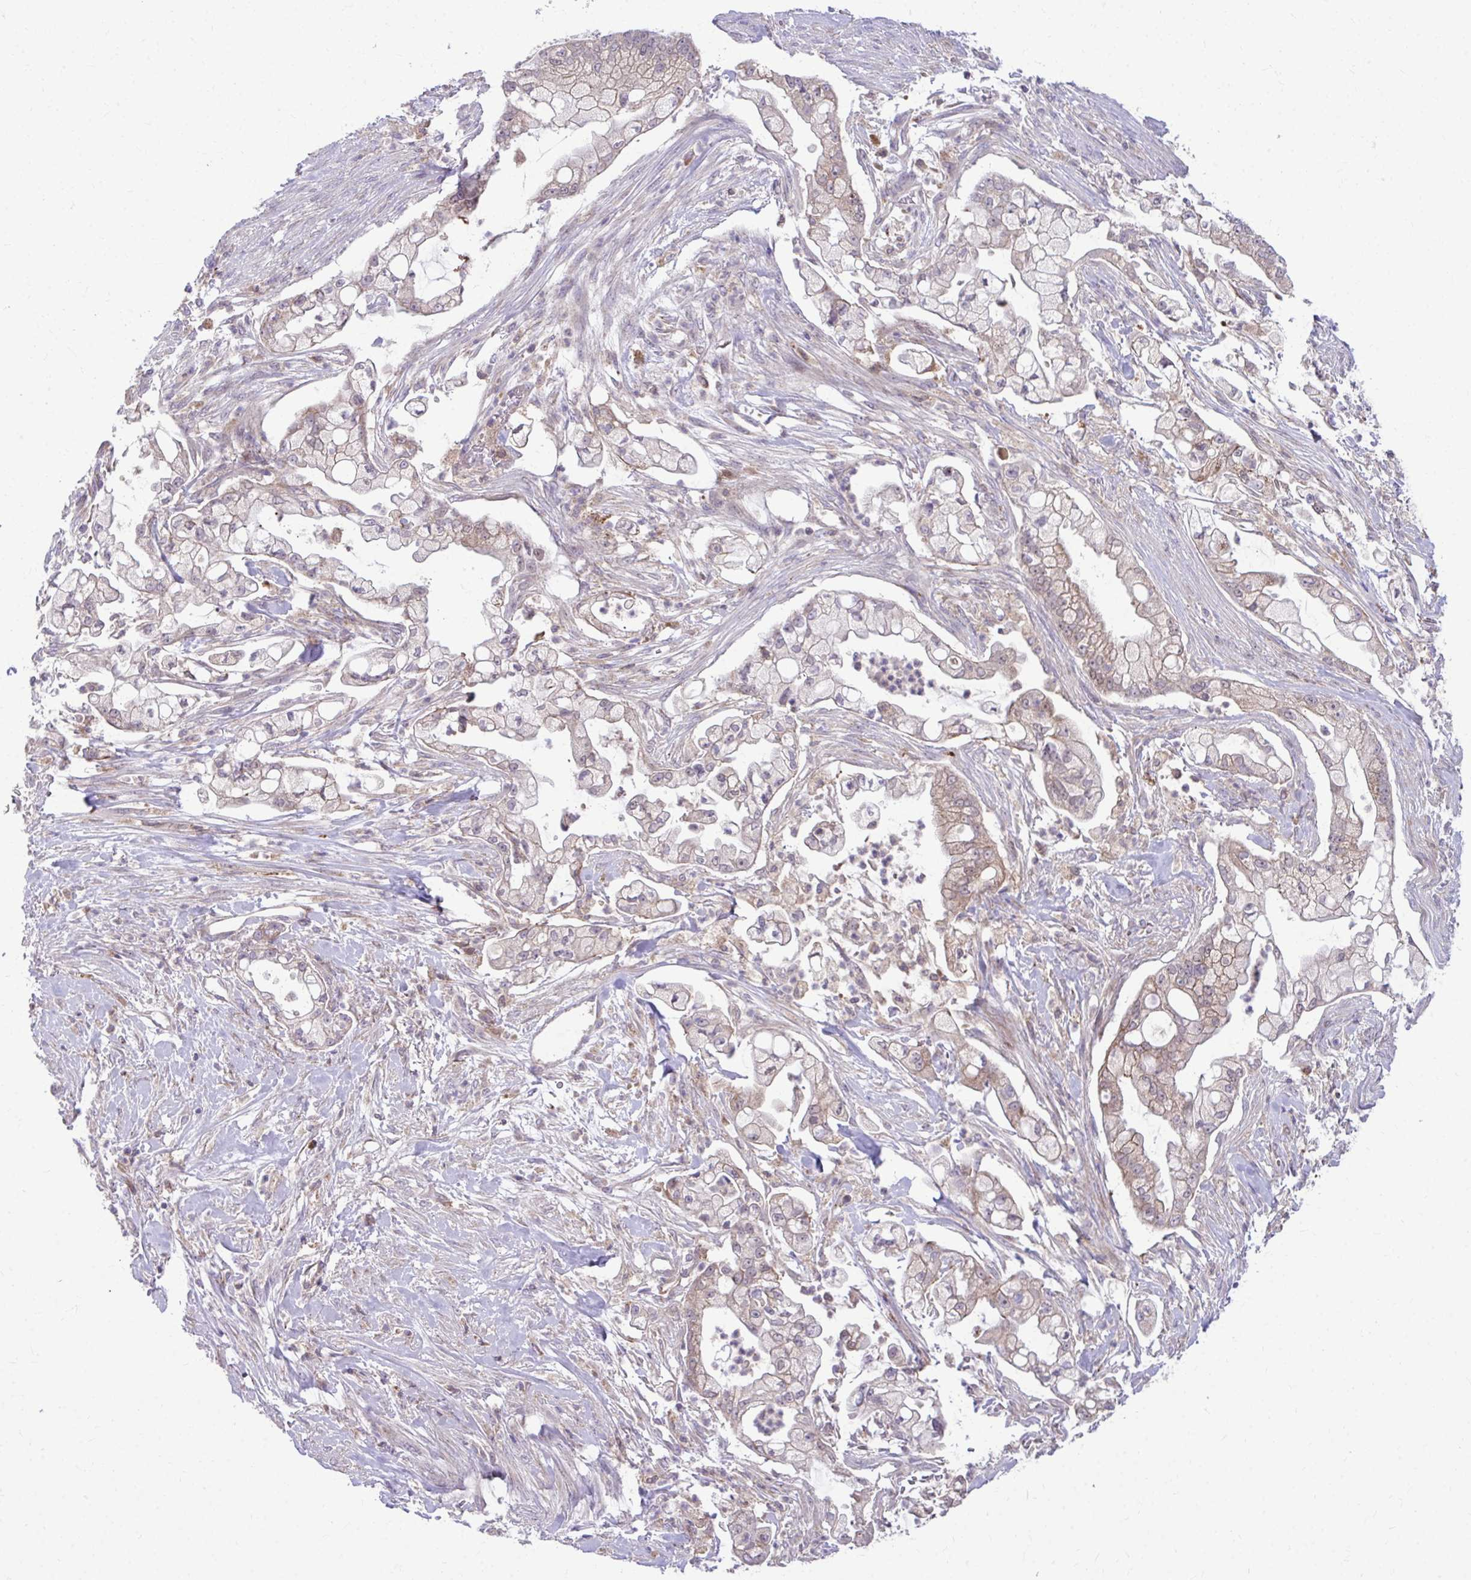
{"staining": {"intensity": "weak", "quantity": "25%-75%", "location": "cytoplasmic/membranous"}, "tissue": "pancreatic cancer", "cell_type": "Tumor cells", "image_type": "cancer", "snomed": [{"axis": "morphology", "description": "Adenocarcinoma, NOS"}, {"axis": "topography", "description": "Pancreas"}], "caption": "The histopathology image demonstrates immunohistochemical staining of pancreatic cancer (adenocarcinoma). There is weak cytoplasmic/membranous staining is identified in approximately 25%-75% of tumor cells.", "gene": "C16orf54", "patient": {"sex": "female", "age": 69}}